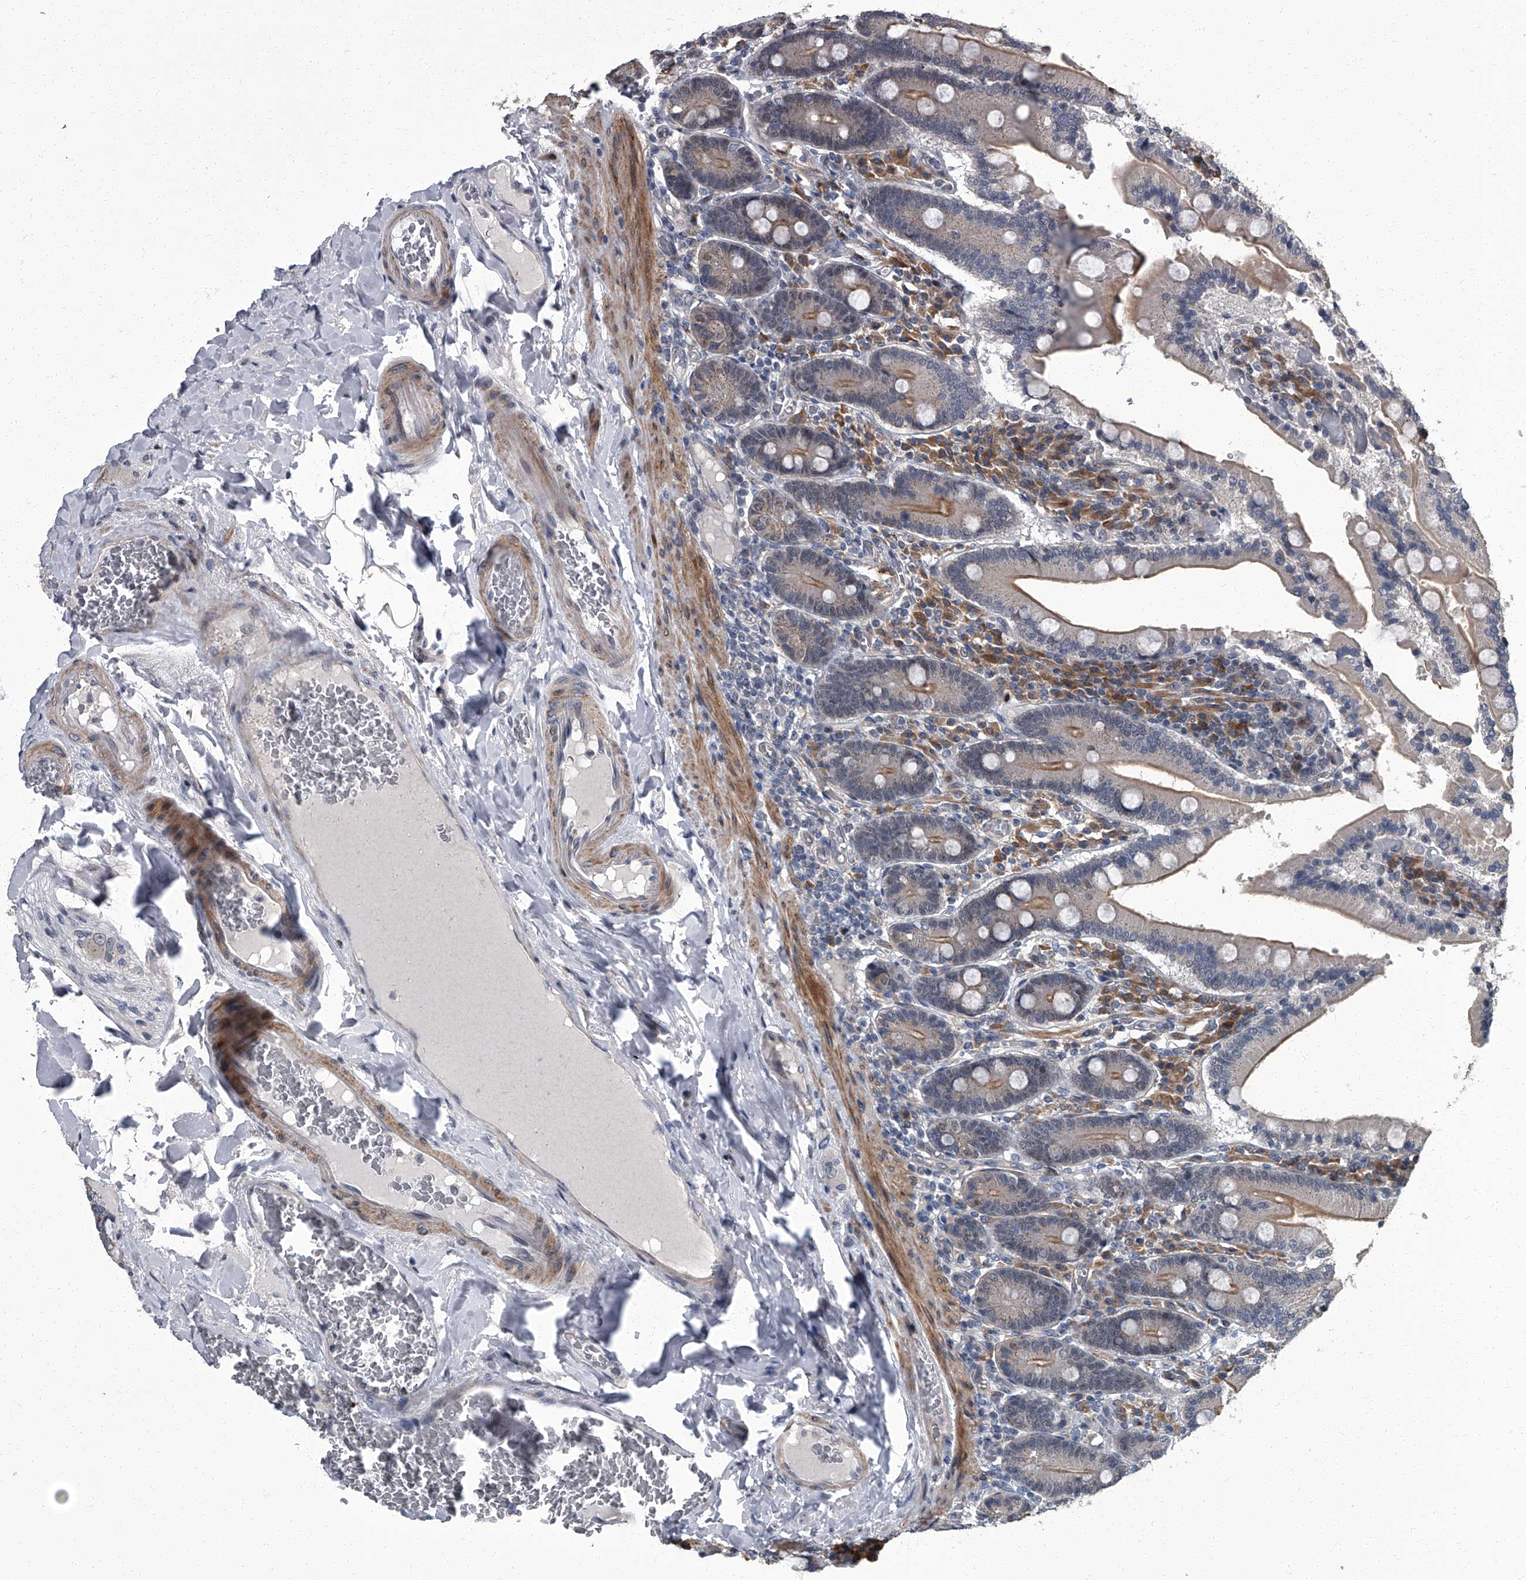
{"staining": {"intensity": "moderate", "quantity": ">75%", "location": "cytoplasmic/membranous"}, "tissue": "duodenum", "cell_type": "Glandular cells", "image_type": "normal", "snomed": [{"axis": "morphology", "description": "Normal tissue, NOS"}, {"axis": "topography", "description": "Duodenum"}], "caption": "Immunohistochemical staining of benign duodenum exhibits medium levels of moderate cytoplasmic/membranous expression in approximately >75% of glandular cells.", "gene": "ZNF274", "patient": {"sex": "female", "age": 62}}